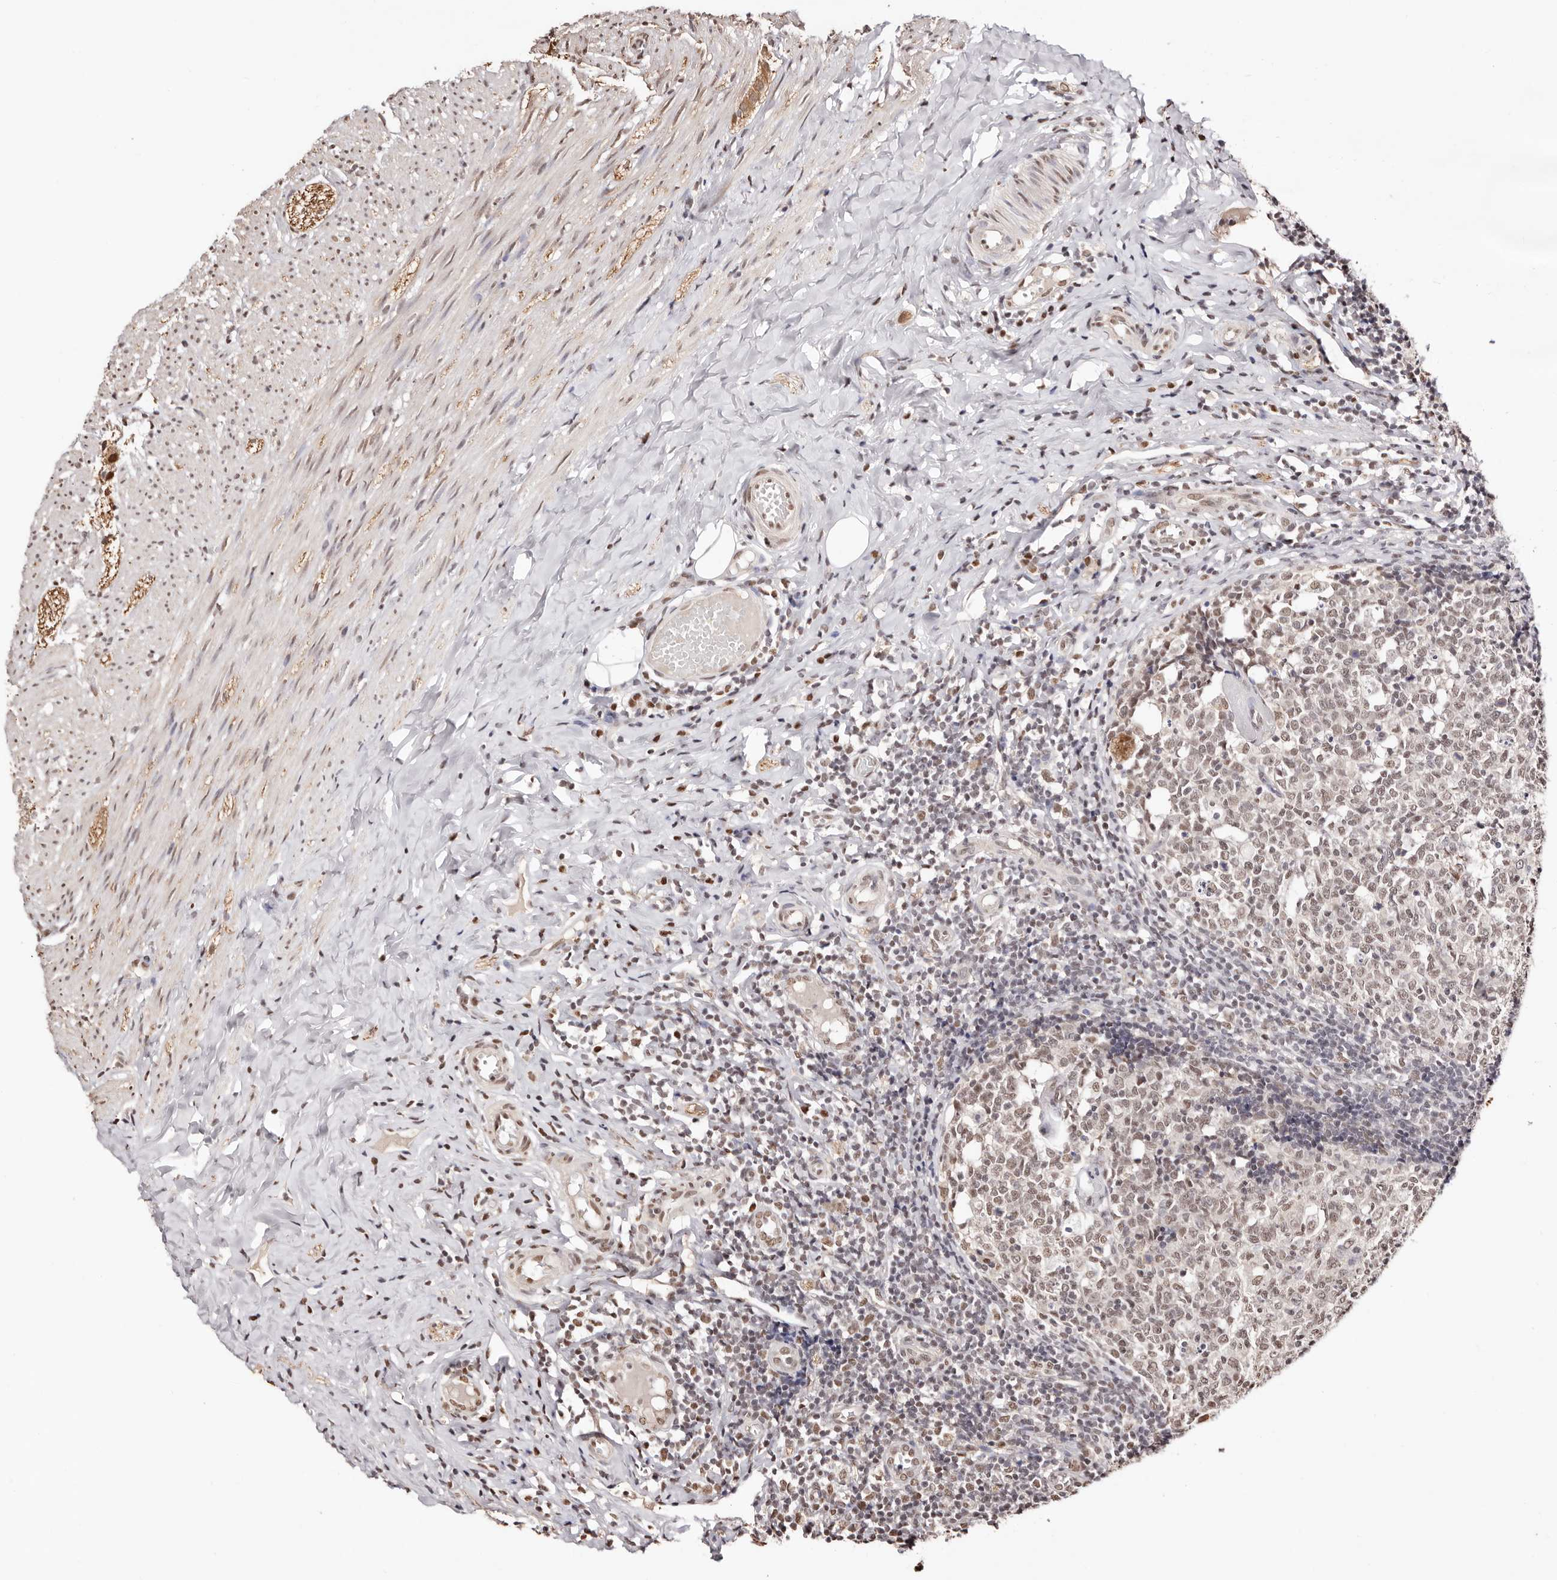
{"staining": {"intensity": "moderate", "quantity": ">75%", "location": "nuclear"}, "tissue": "appendix", "cell_type": "Glandular cells", "image_type": "normal", "snomed": [{"axis": "morphology", "description": "Normal tissue, NOS"}, {"axis": "topography", "description": "Appendix"}], "caption": "This histopathology image demonstrates immunohistochemistry staining of unremarkable appendix, with medium moderate nuclear expression in approximately >75% of glandular cells.", "gene": "BICRAL", "patient": {"sex": "male", "age": 8}}